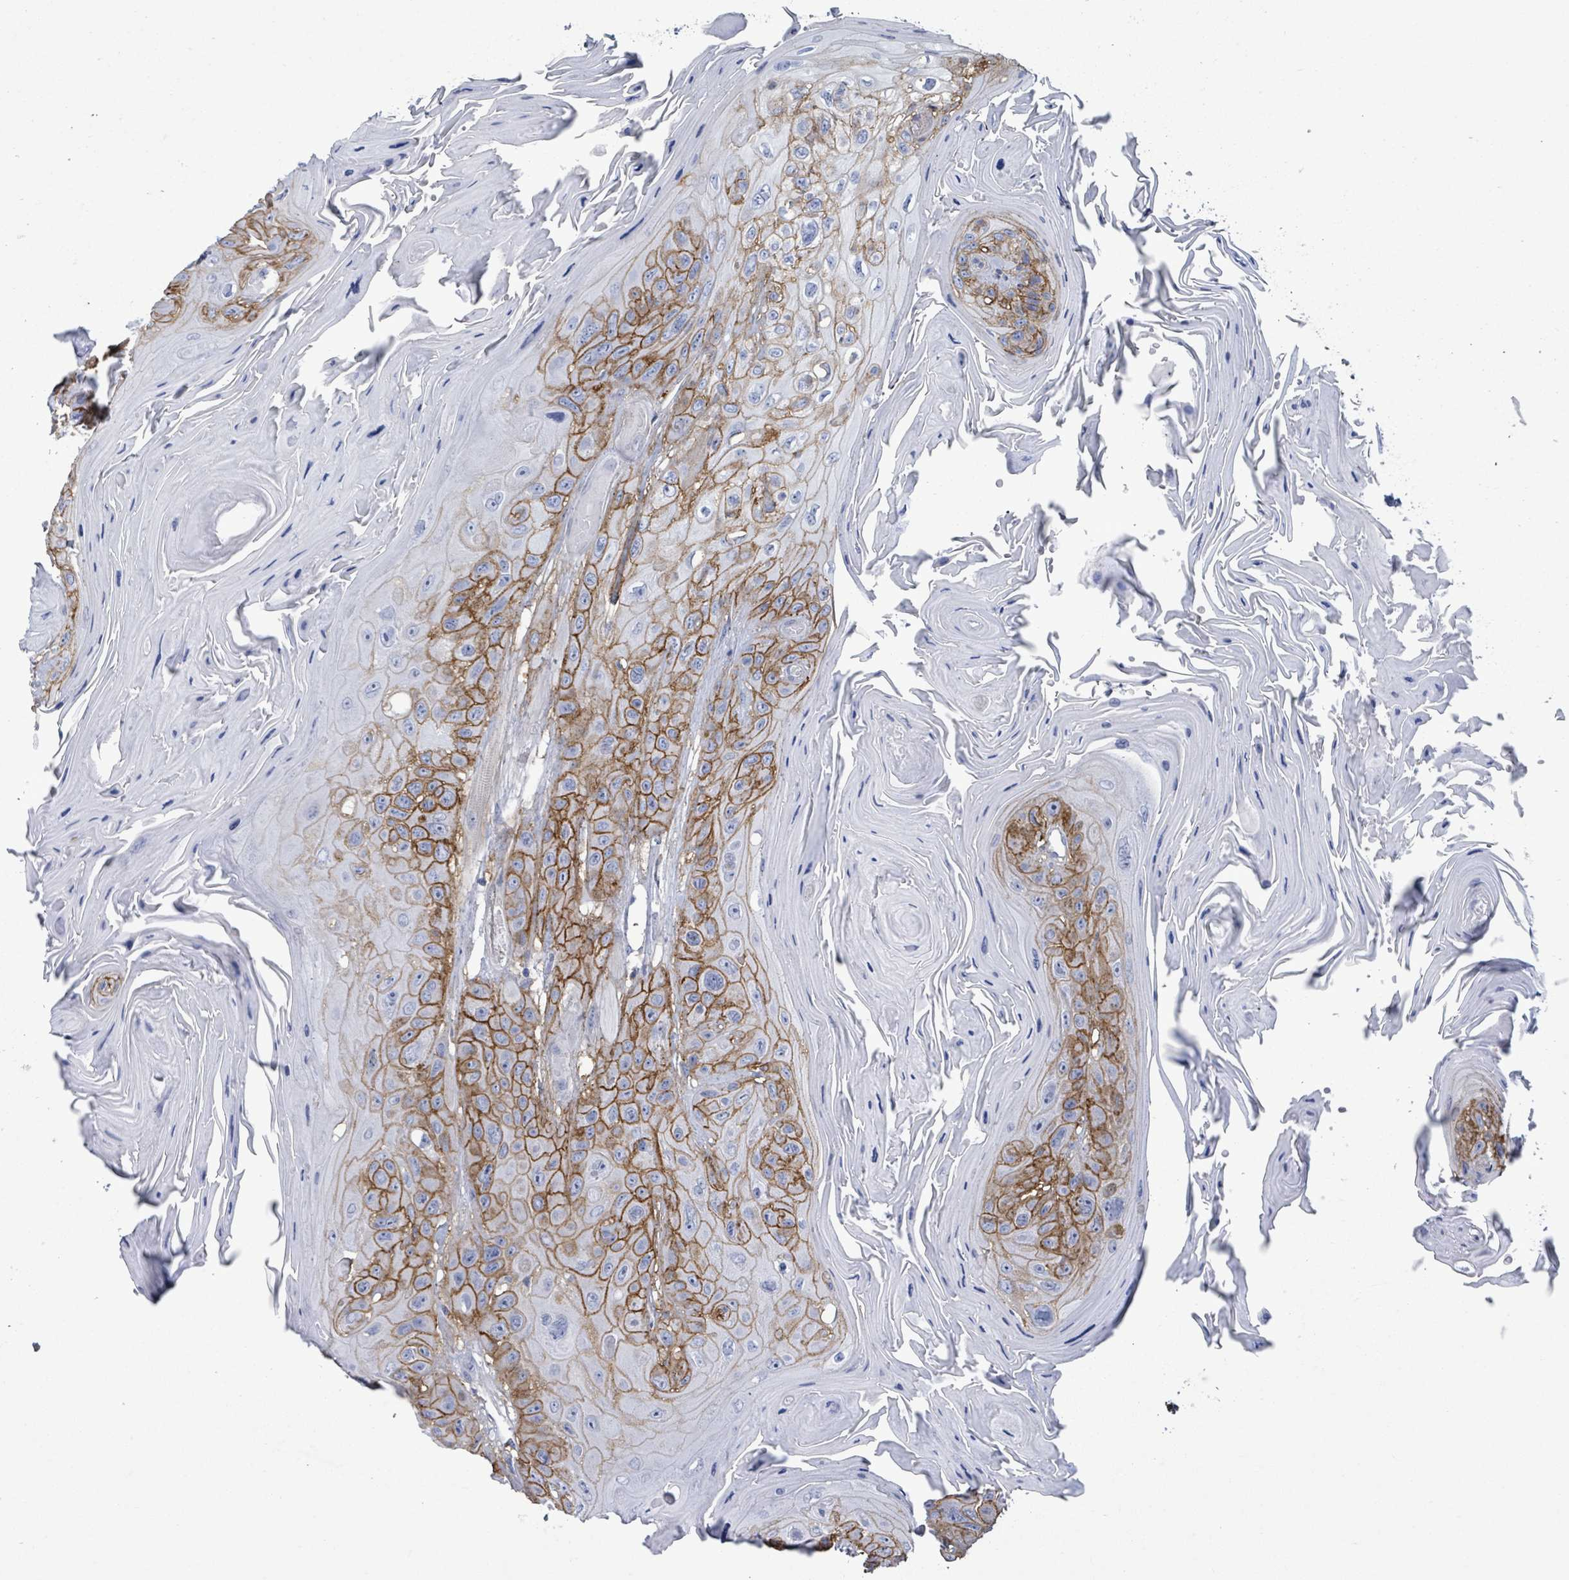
{"staining": {"intensity": "moderate", "quantity": ">75%", "location": "cytoplasmic/membranous"}, "tissue": "head and neck cancer", "cell_type": "Tumor cells", "image_type": "cancer", "snomed": [{"axis": "morphology", "description": "Squamous cell carcinoma, NOS"}, {"axis": "topography", "description": "Head-Neck"}], "caption": "Brown immunohistochemical staining in squamous cell carcinoma (head and neck) shows moderate cytoplasmic/membranous expression in about >75% of tumor cells.", "gene": "BSG", "patient": {"sex": "female", "age": 59}}